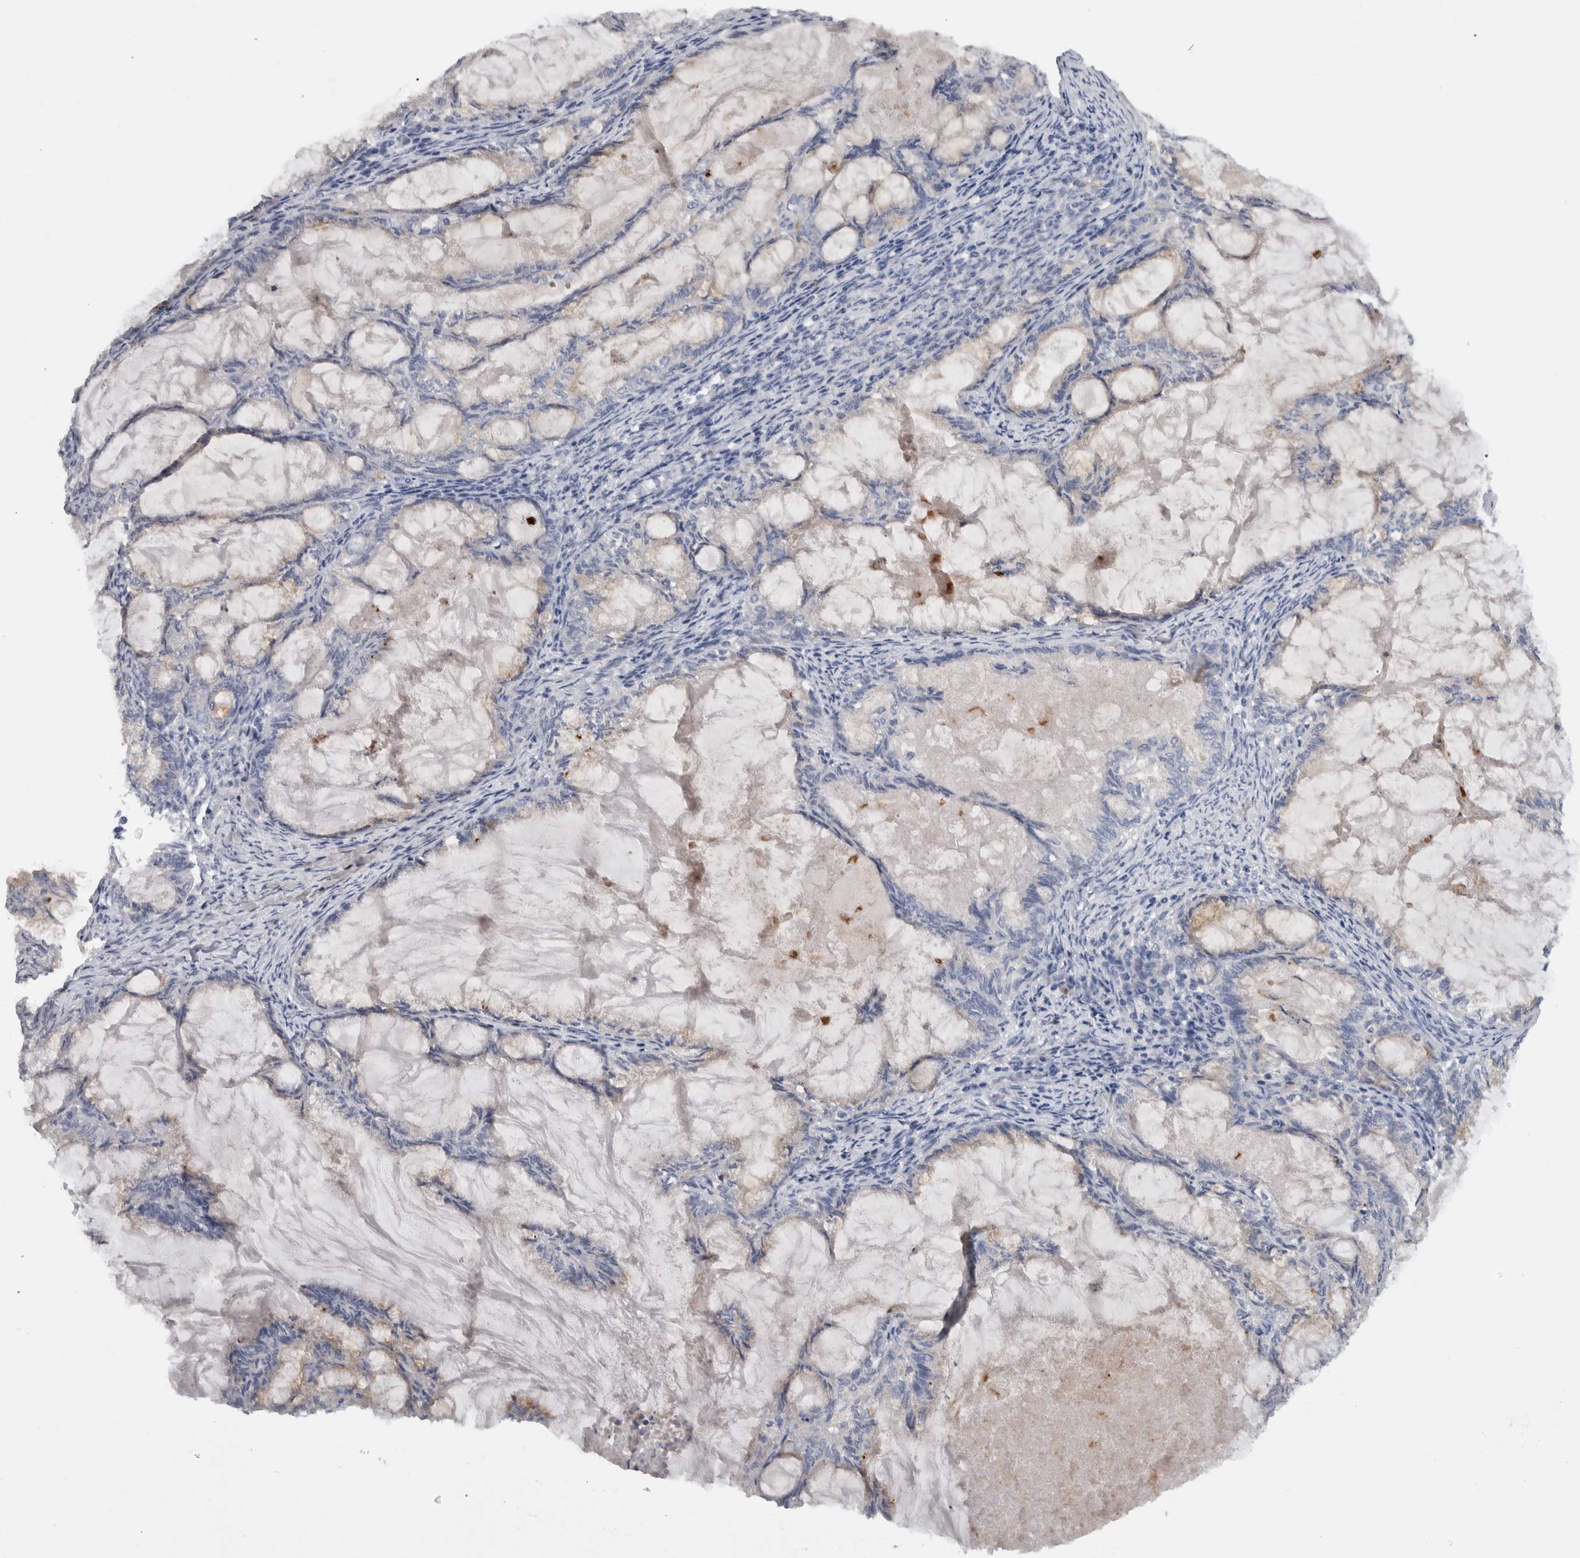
{"staining": {"intensity": "negative", "quantity": "none", "location": "none"}, "tissue": "endometrial cancer", "cell_type": "Tumor cells", "image_type": "cancer", "snomed": [{"axis": "morphology", "description": "Adenocarcinoma, NOS"}, {"axis": "topography", "description": "Endometrium"}], "caption": "Endometrial cancer (adenocarcinoma) stained for a protein using IHC shows no expression tumor cells.", "gene": "CD63", "patient": {"sex": "female", "age": 86}}